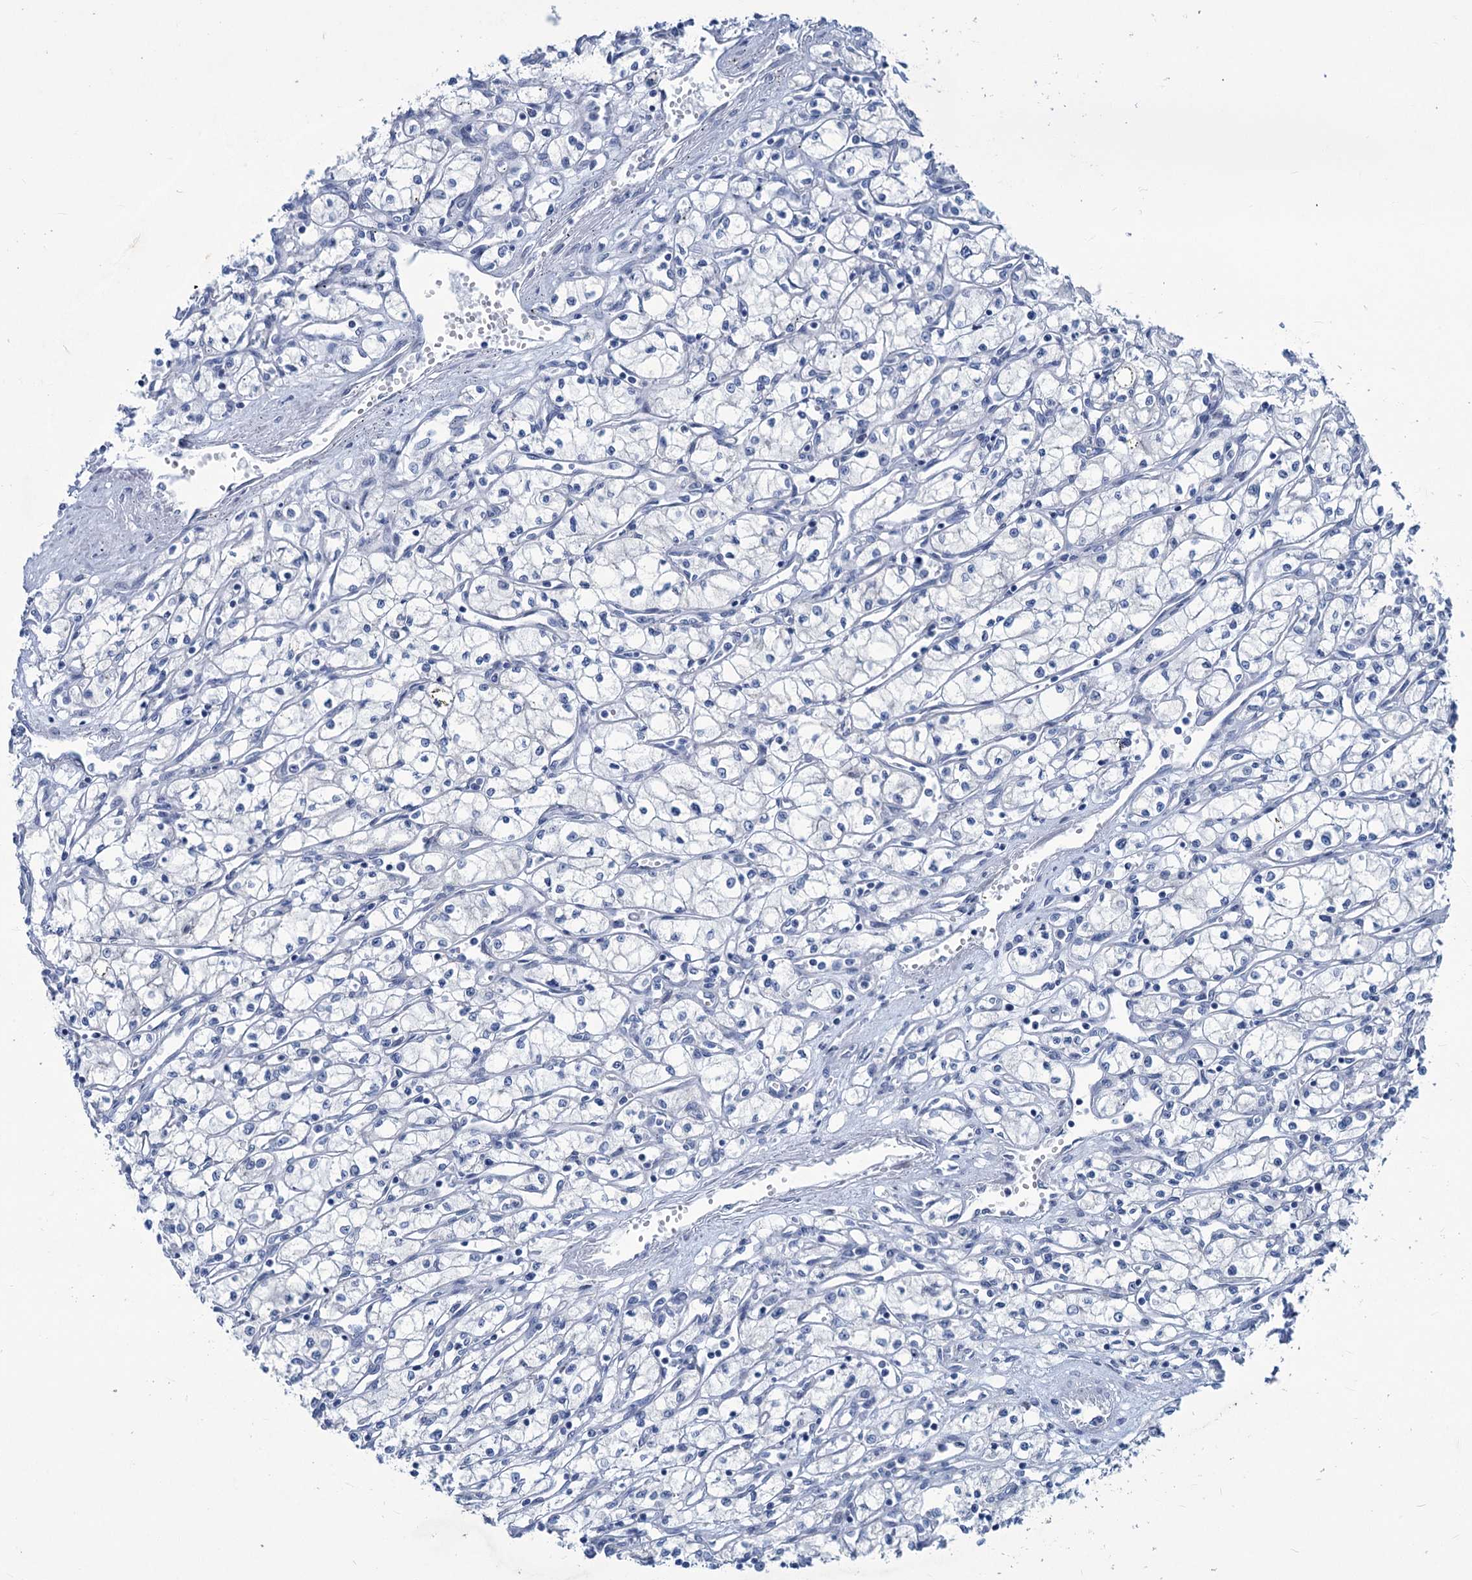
{"staining": {"intensity": "negative", "quantity": "none", "location": "none"}, "tissue": "renal cancer", "cell_type": "Tumor cells", "image_type": "cancer", "snomed": [{"axis": "morphology", "description": "Adenocarcinoma, NOS"}, {"axis": "topography", "description": "Kidney"}], "caption": "The immunohistochemistry (IHC) micrograph has no significant positivity in tumor cells of renal cancer (adenocarcinoma) tissue.", "gene": "NEU3", "patient": {"sex": "male", "age": 59}}